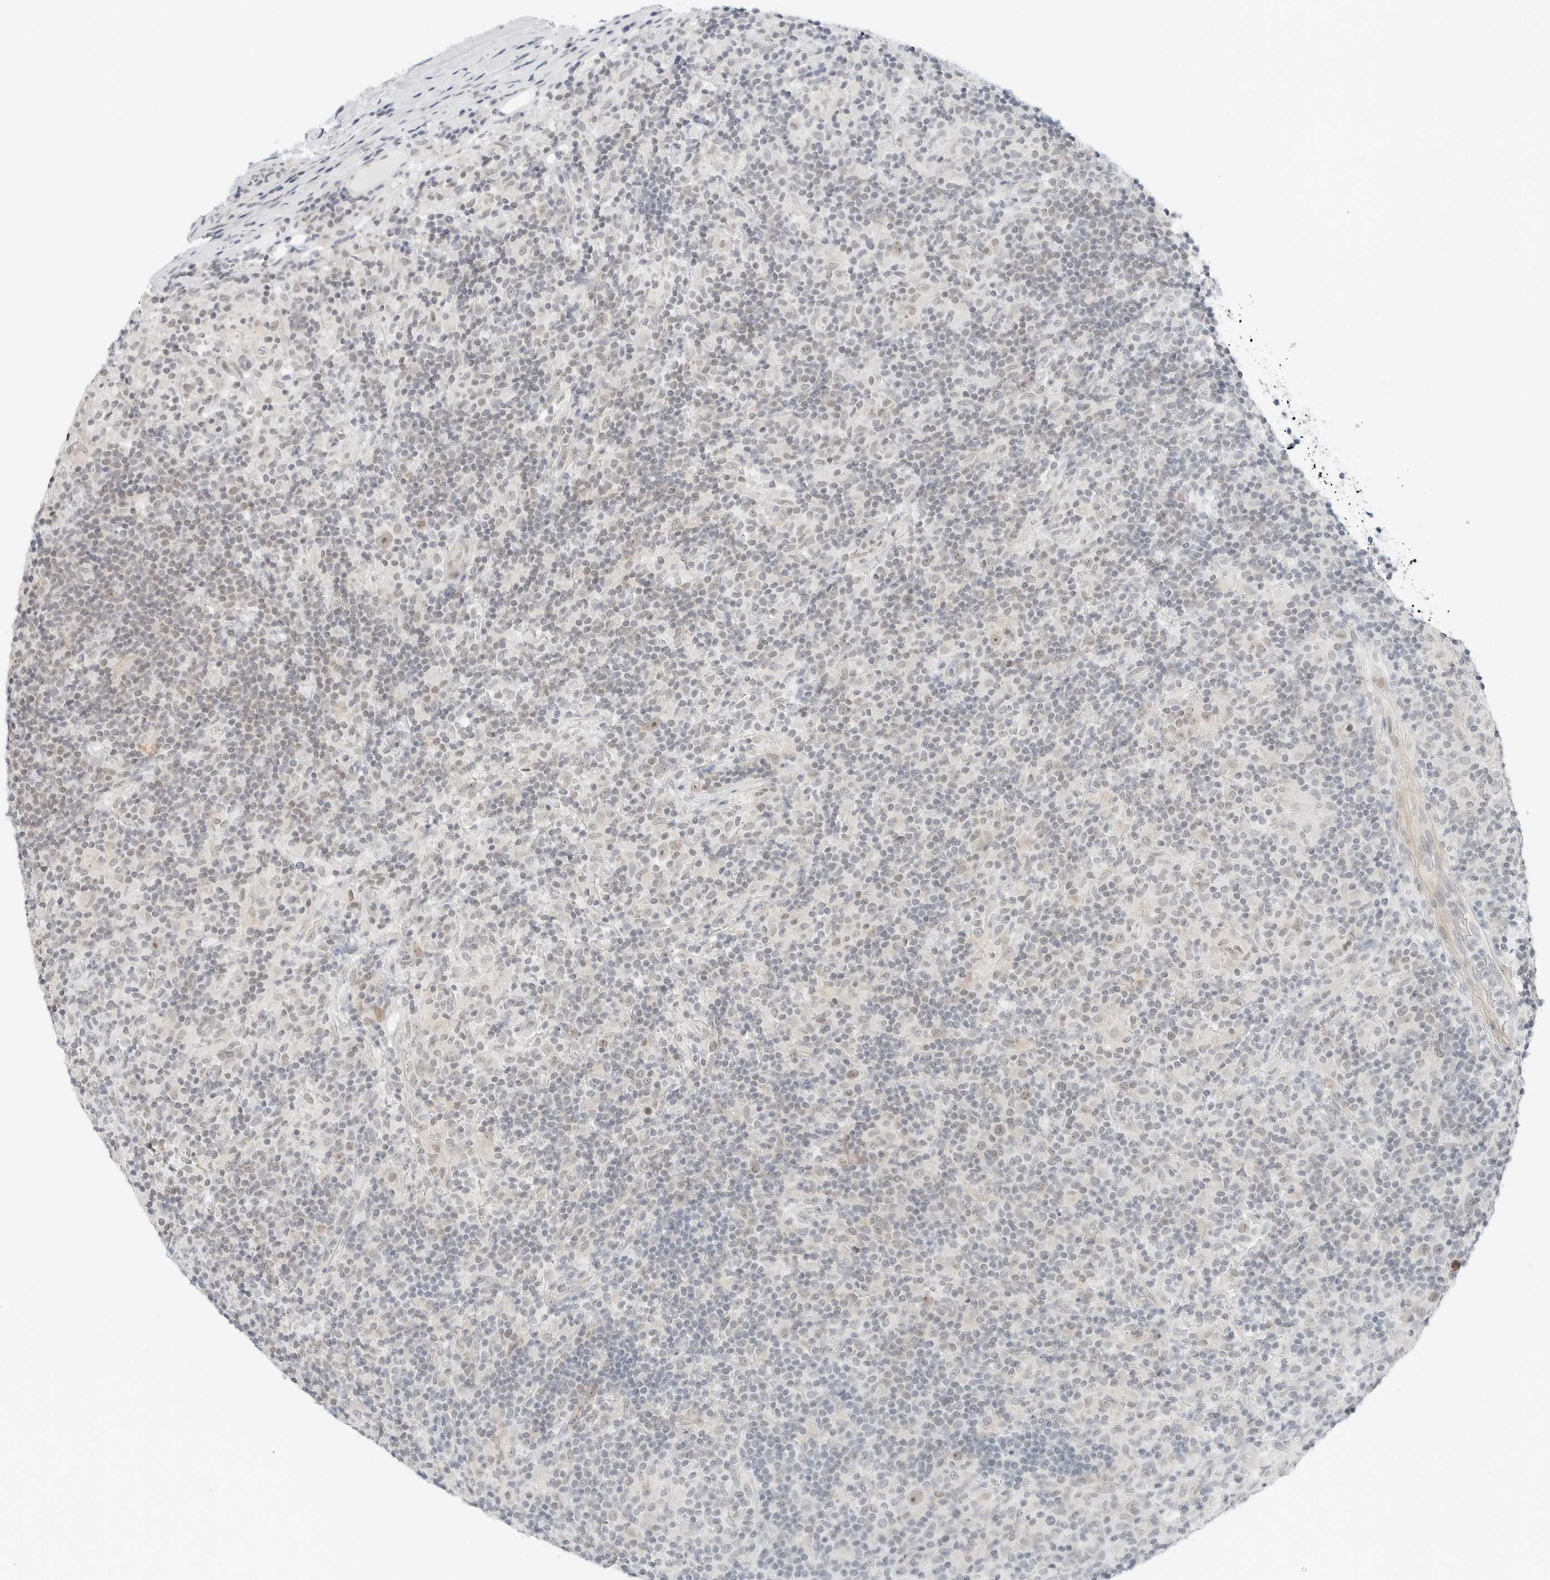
{"staining": {"intensity": "weak", "quantity": "25%-75%", "location": "nuclear"}, "tissue": "lymphoma", "cell_type": "Tumor cells", "image_type": "cancer", "snomed": [{"axis": "morphology", "description": "Hodgkin's disease, NOS"}, {"axis": "topography", "description": "Lymph node"}], "caption": "Immunohistochemical staining of human Hodgkin's disease shows weak nuclear protein expression in approximately 25%-75% of tumor cells.", "gene": "CCSAP", "patient": {"sex": "male", "age": 70}}